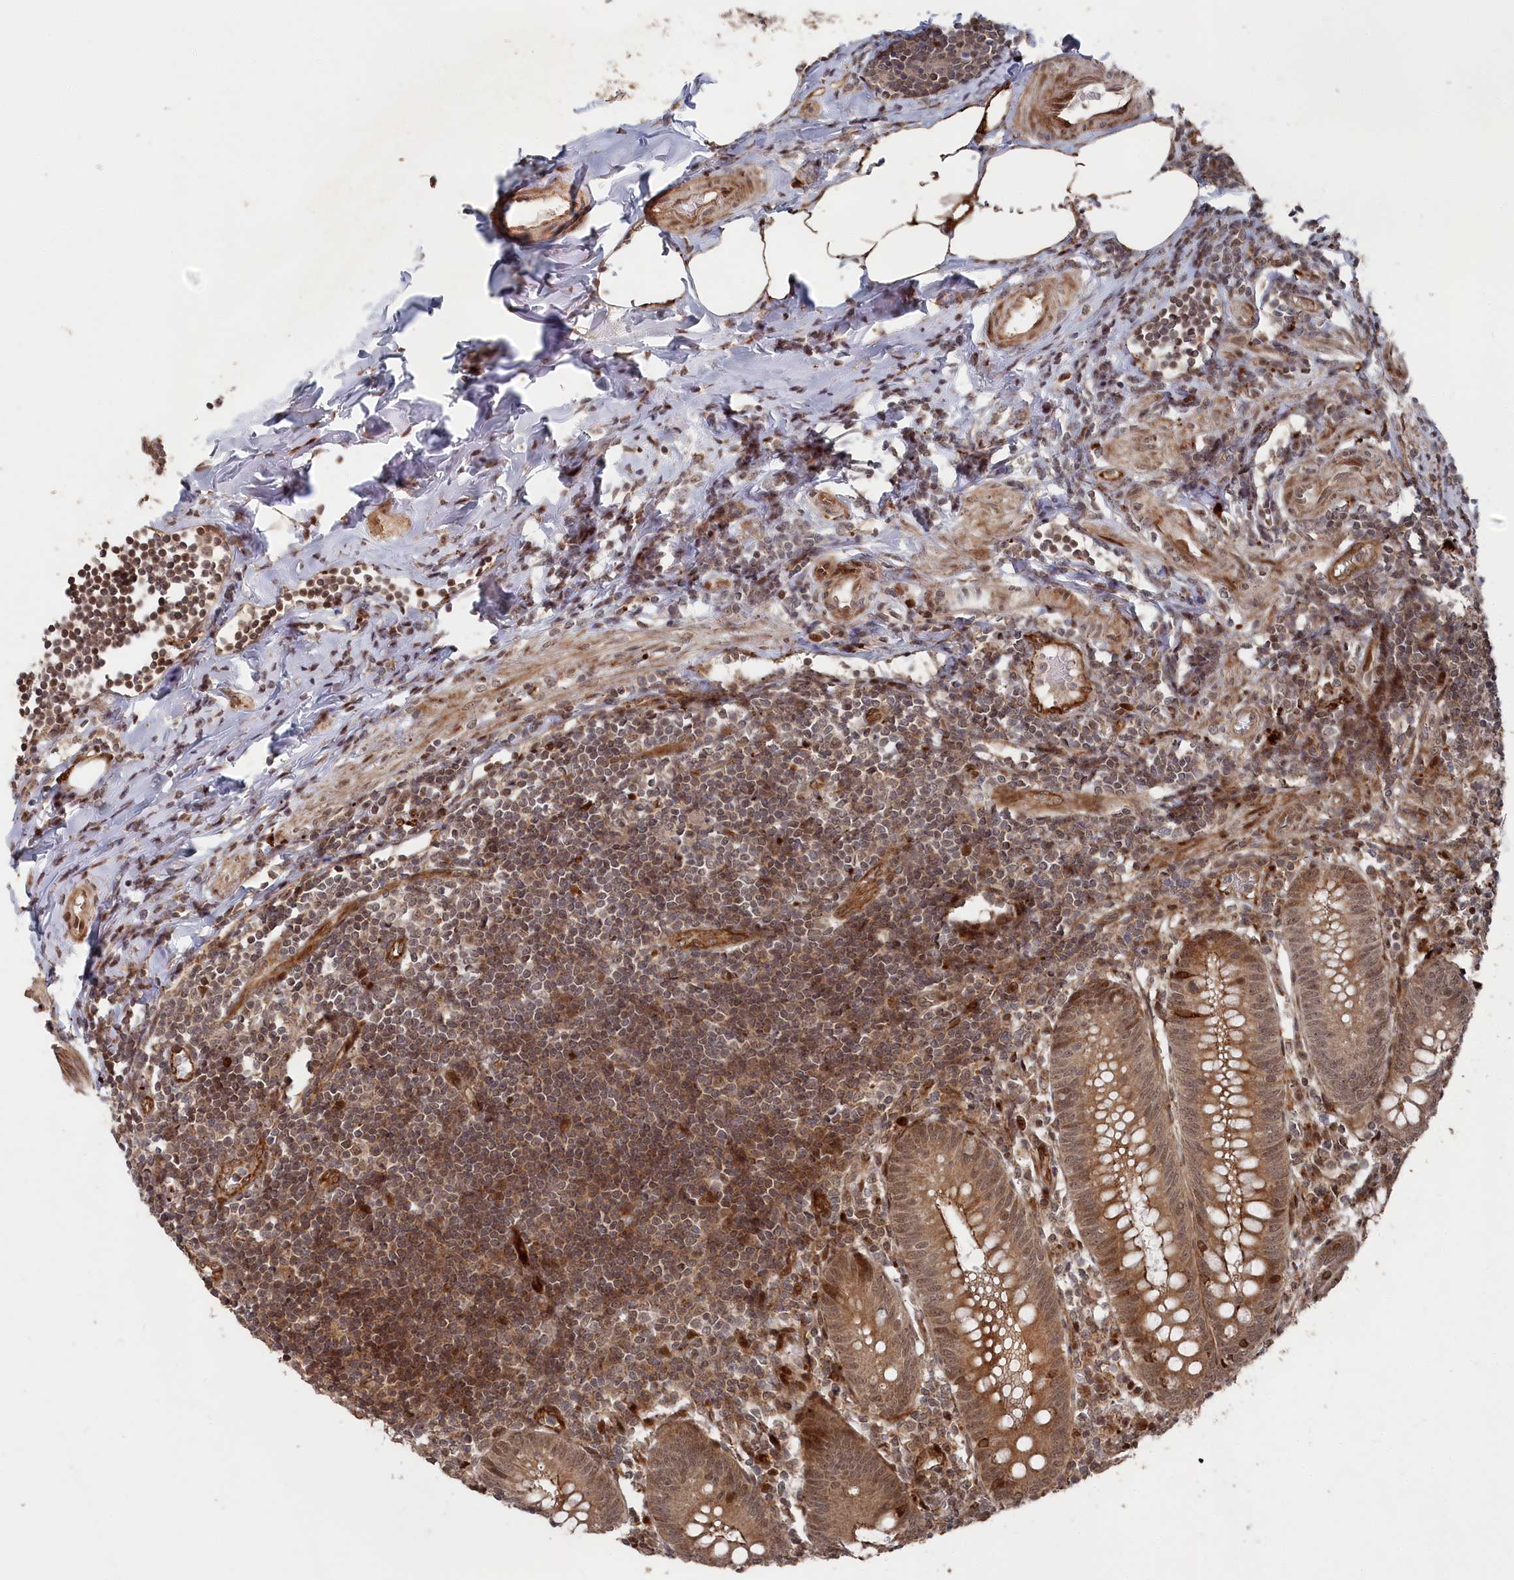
{"staining": {"intensity": "moderate", "quantity": ">75%", "location": "cytoplasmic/membranous,nuclear"}, "tissue": "appendix", "cell_type": "Glandular cells", "image_type": "normal", "snomed": [{"axis": "morphology", "description": "Normal tissue, NOS"}, {"axis": "topography", "description": "Appendix"}], "caption": "An immunohistochemistry (IHC) histopathology image of unremarkable tissue is shown. Protein staining in brown labels moderate cytoplasmic/membranous,nuclear positivity in appendix within glandular cells. Immunohistochemistry stains the protein of interest in brown and the nuclei are stained blue.", "gene": "POLR3A", "patient": {"sex": "female", "age": 54}}